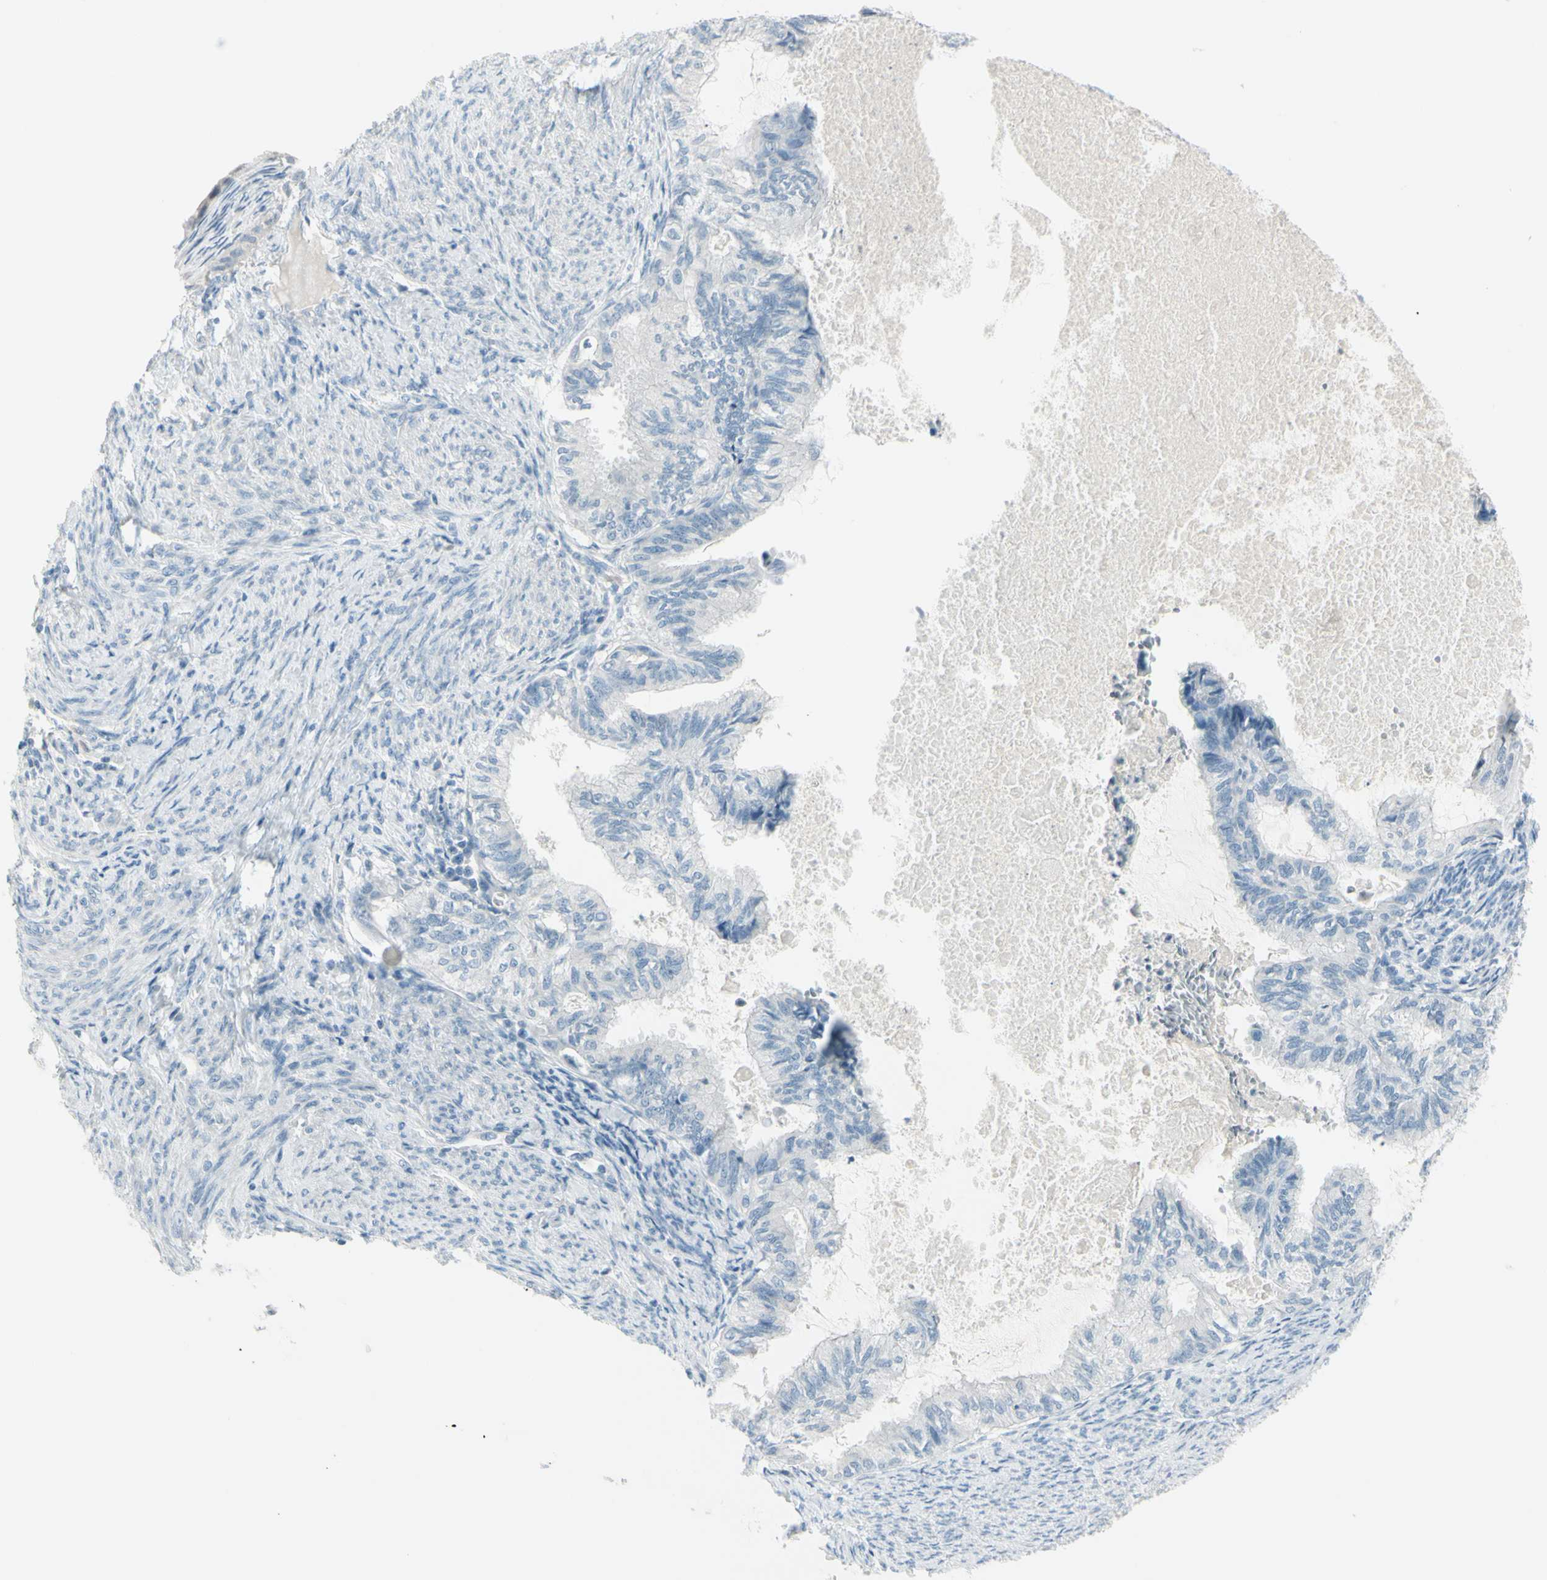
{"staining": {"intensity": "negative", "quantity": "none", "location": "none"}, "tissue": "cervical cancer", "cell_type": "Tumor cells", "image_type": "cancer", "snomed": [{"axis": "morphology", "description": "Normal tissue, NOS"}, {"axis": "morphology", "description": "Adenocarcinoma, NOS"}, {"axis": "topography", "description": "Cervix"}, {"axis": "topography", "description": "Endometrium"}], "caption": "High power microscopy image of an immunohistochemistry photomicrograph of cervical adenocarcinoma, revealing no significant staining in tumor cells. (DAB (3,3'-diaminobenzidine) immunohistochemistry (IHC), high magnification).", "gene": "GPR34", "patient": {"sex": "female", "age": 86}}